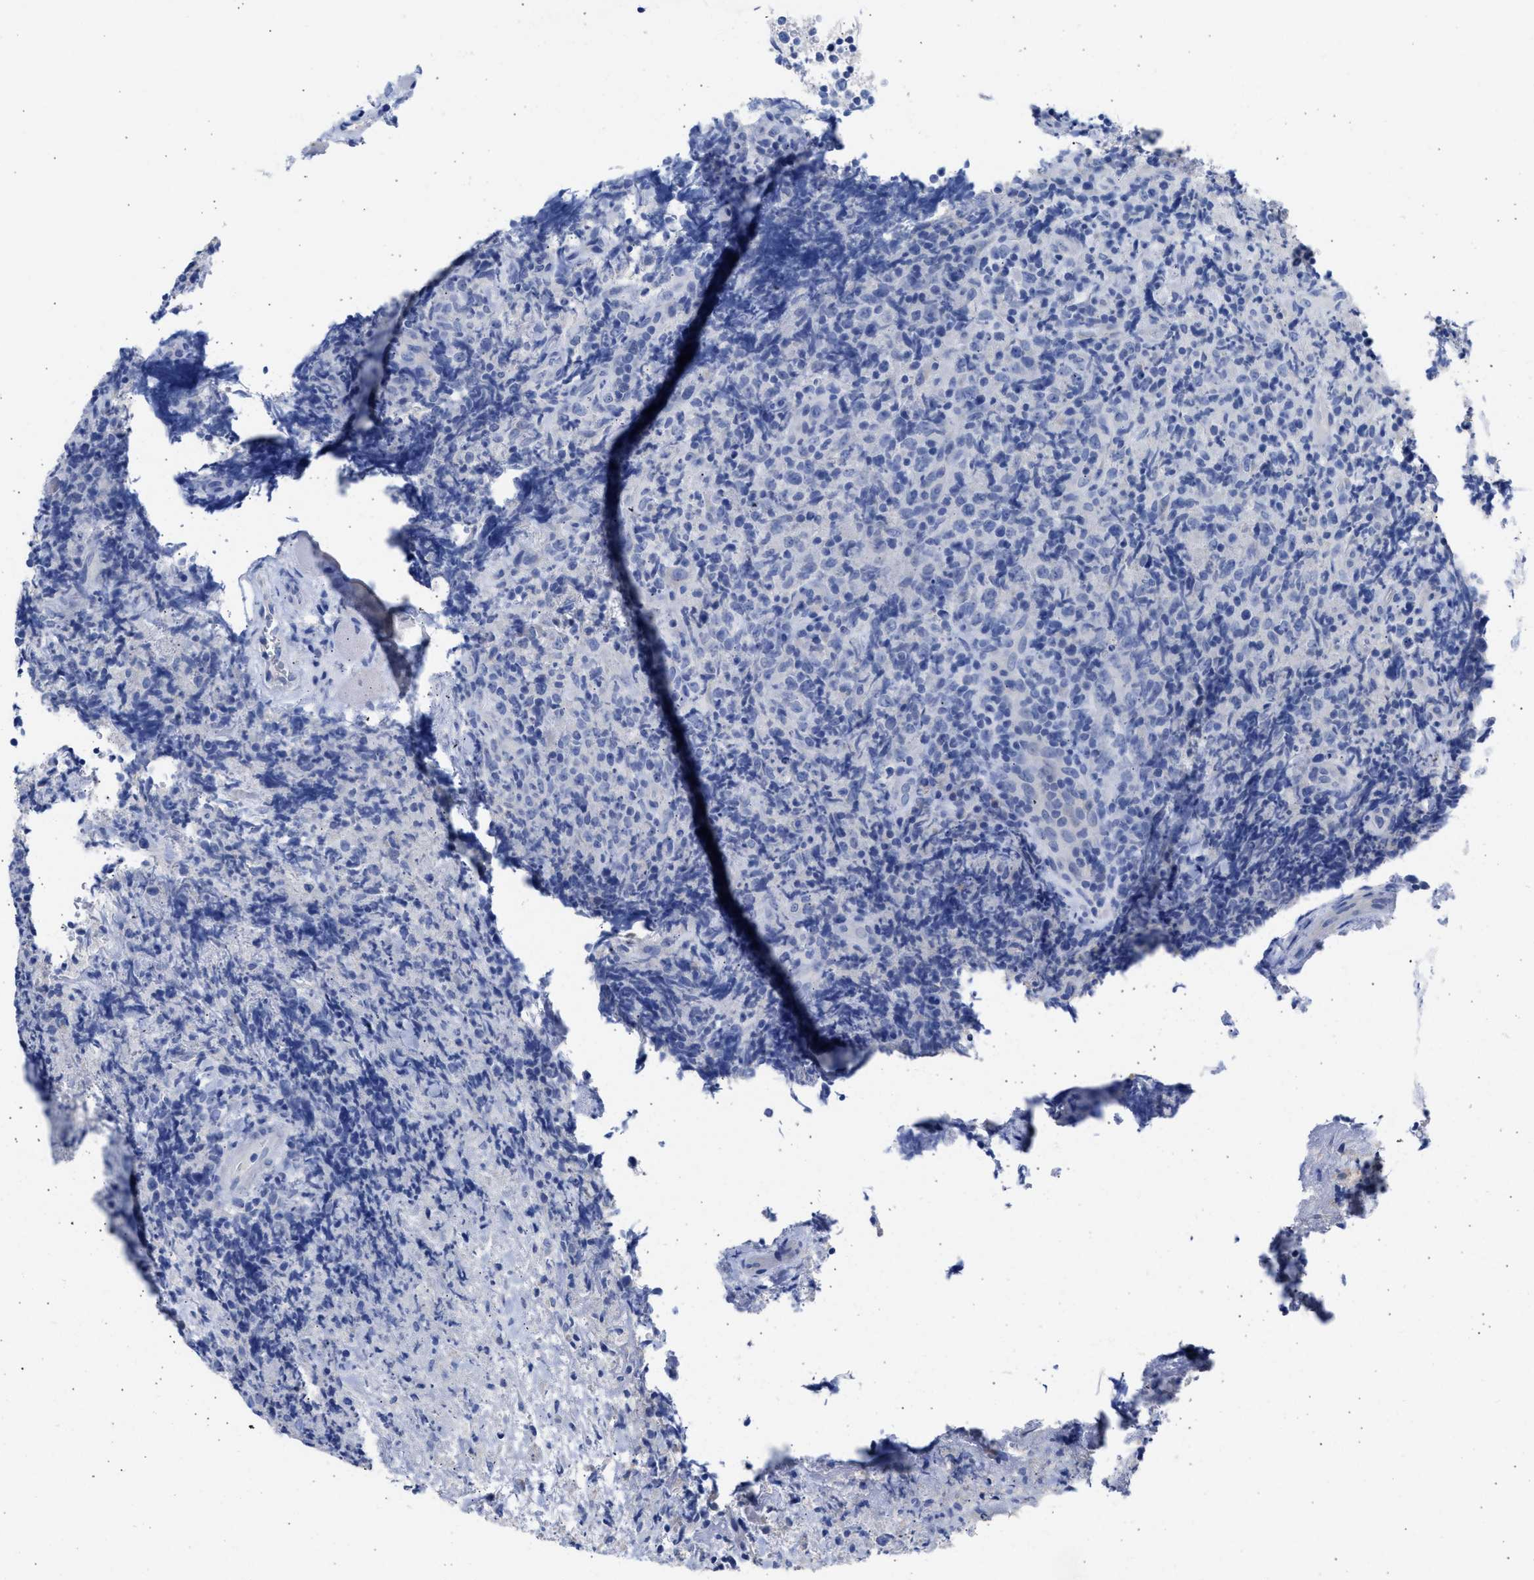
{"staining": {"intensity": "negative", "quantity": "none", "location": "none"}, "tissue": "lymphoma", "cell_type": "Tumor cells", "image_type": "cancer", "snomed": [{"axis": "morphology", "description": "Malignant lymphoma, non-Hodgkin's type, High grade"}, {"axis": "topography", "description": "Tonsil"}], "caption": "Immunohistochemical staining of human high-grade malignant lymphoma, non-Hodgkin's type displays no significant expression in tumor cells. The staining was performed using DAB (3,3'-diaminobenzidine) to visualize the protein expression in brown, while the nuclei were stained in blue with hematoxylin (Magnification: 20x).", "gene": "RSPH1", "patient": {"sex": "female", "age": 36}}